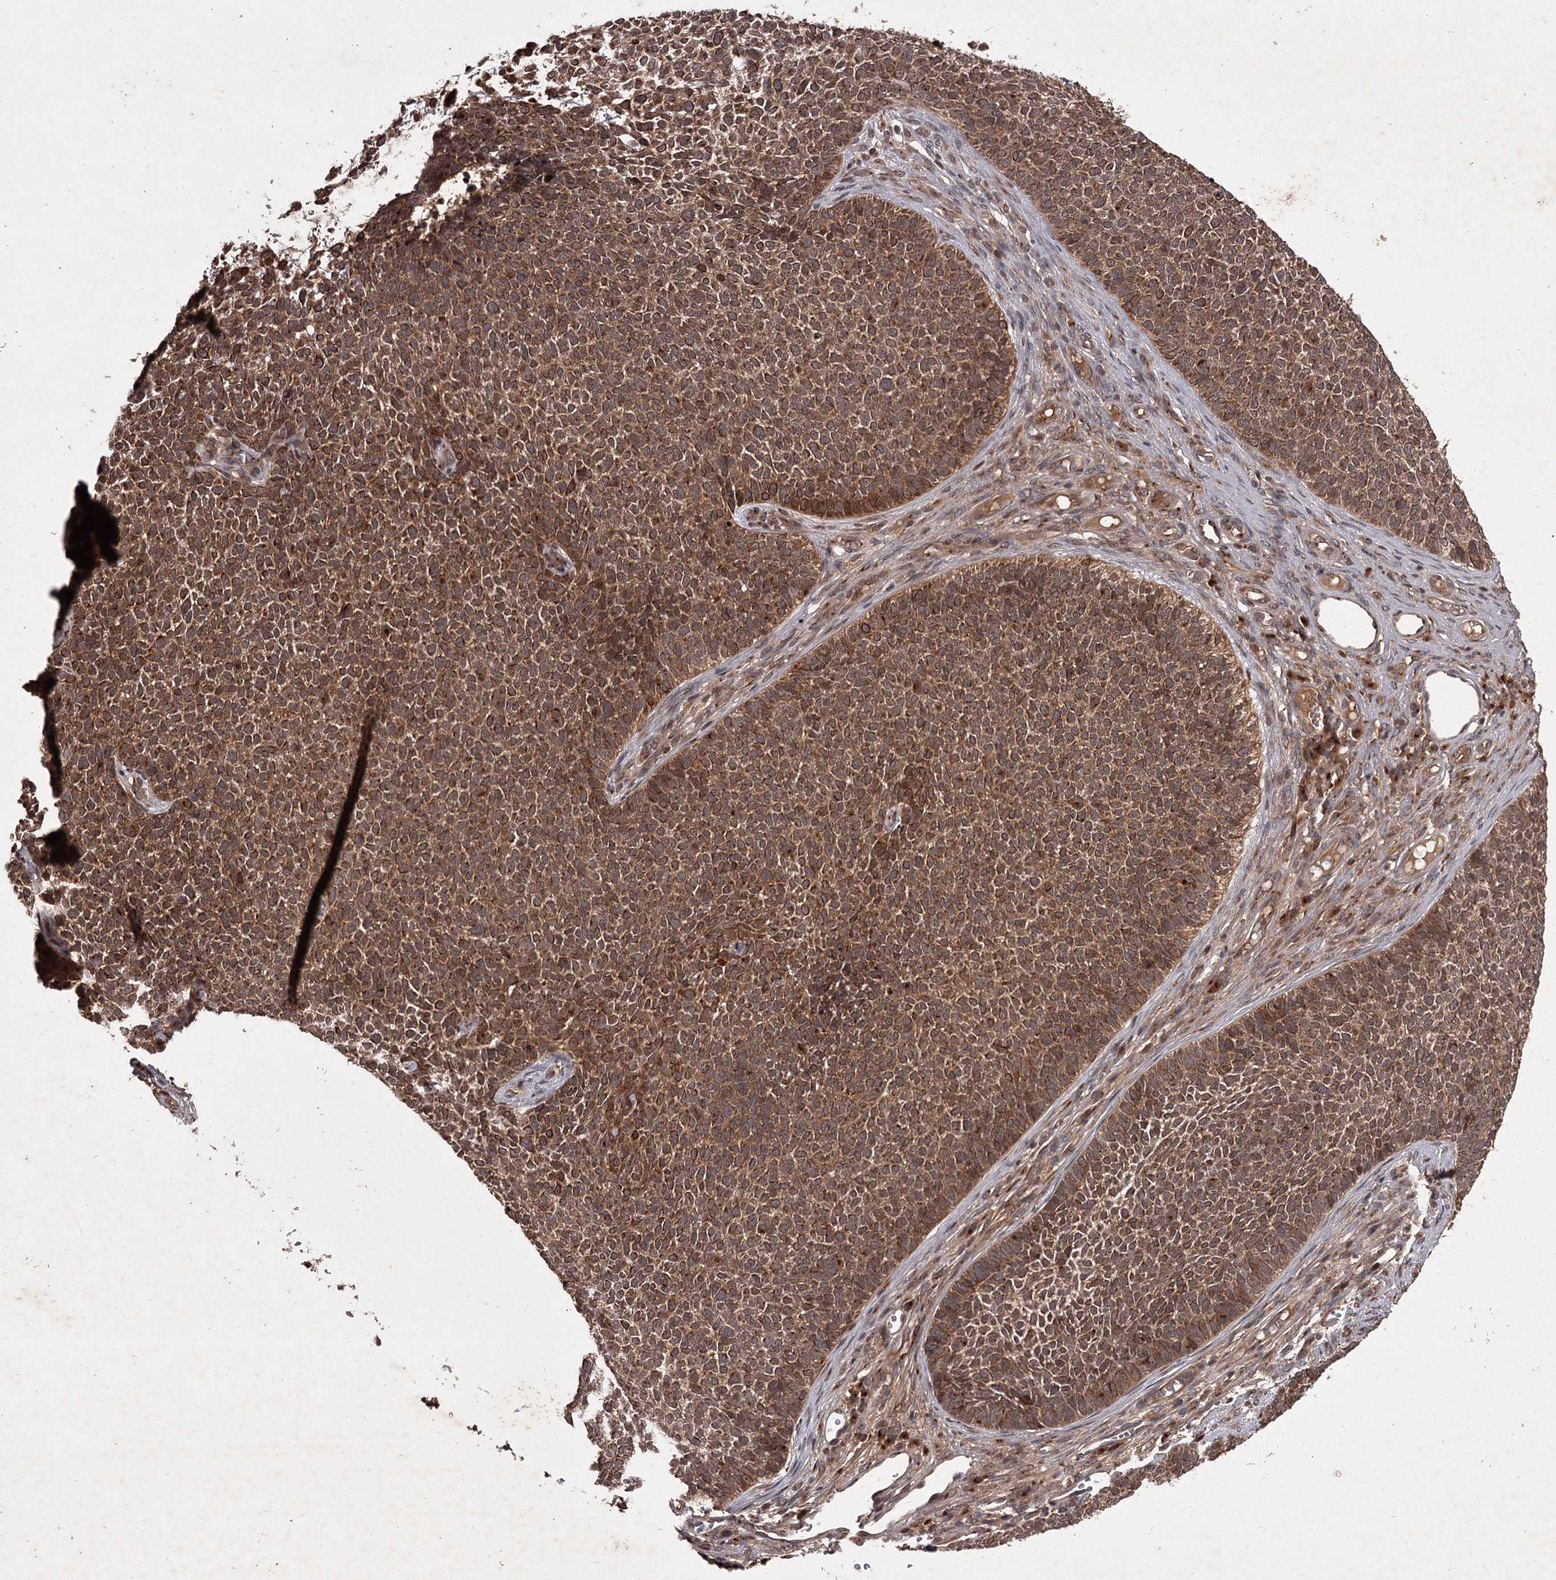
{"staining": {"intensity": "strong", "quantity": ">75%", "location": "cytoplasmic/membranous"}, "tissue": "skin cancer", "cell_type": "Tumor cells", "image_type": "cancer", "snomed": [{"axis": "morphology", "description": "Basal cell carcinoma"}, {"axis": "topography", "description": "Skin"}], "caption": "Basal cell carcinoma (skin) stained with a protein marker shows strong staining in tumor cells.", "gene": "TBC1D23", "patient": {"sex": "female", "age": 84}}